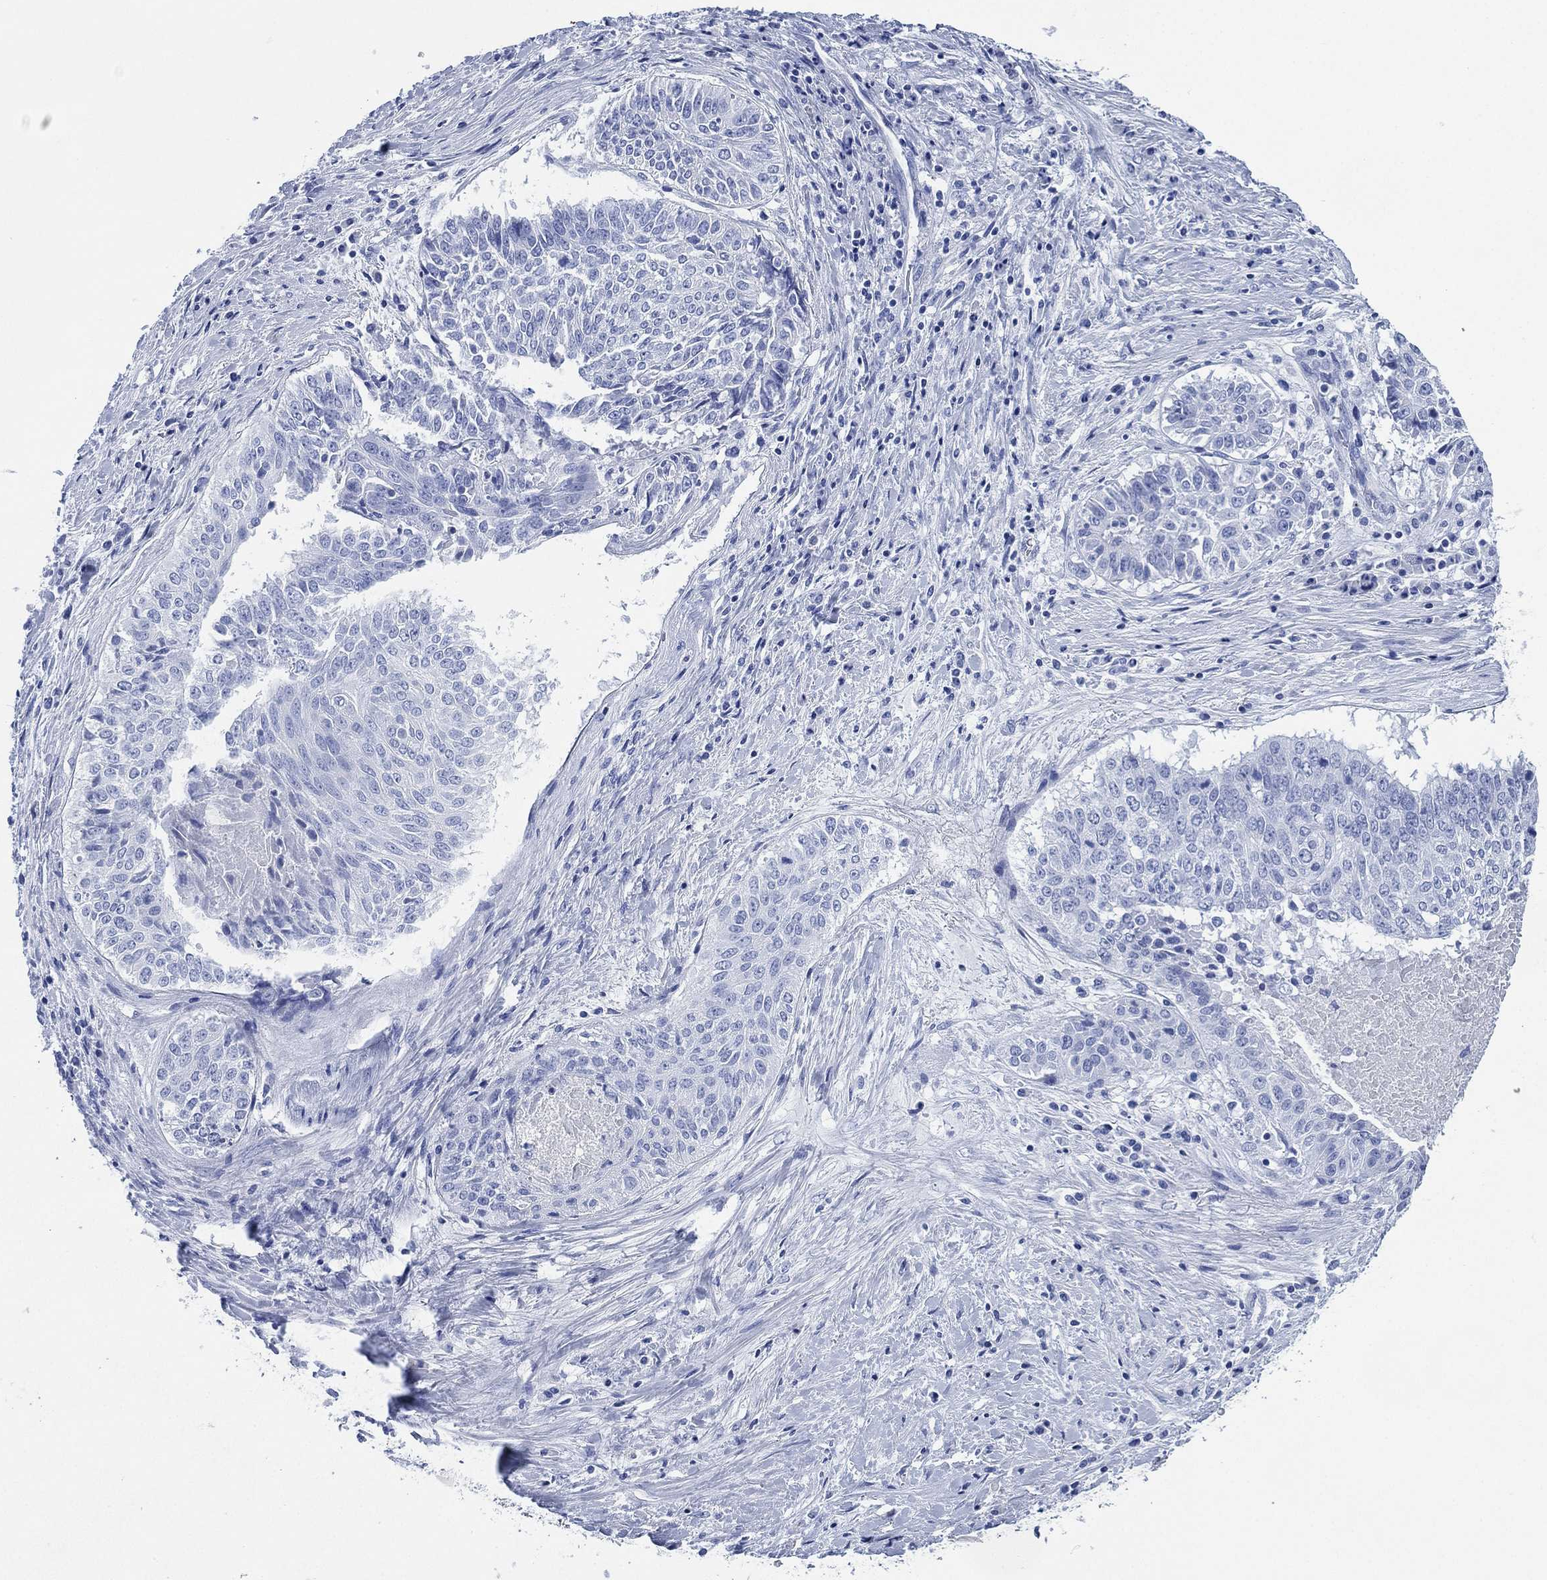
{"staining": {"intensity": "negative", "quantity": "none", "location": "none"}, "tissue": "lung cancer", "cell_type": "Tumor cells", "image_type": "cancer", "snomed": [{"axis": "morphology", "description": "Squamous cell carcinoma, NOS"}, {"axis": "topography", "description": "Lung"}], "caption": "A micrograph of lung cancer stained for a protein reveals no brown staining in tumor cells.", "gene": "SIGLECL1", "patient": {"sex": "male", "age": 64}}